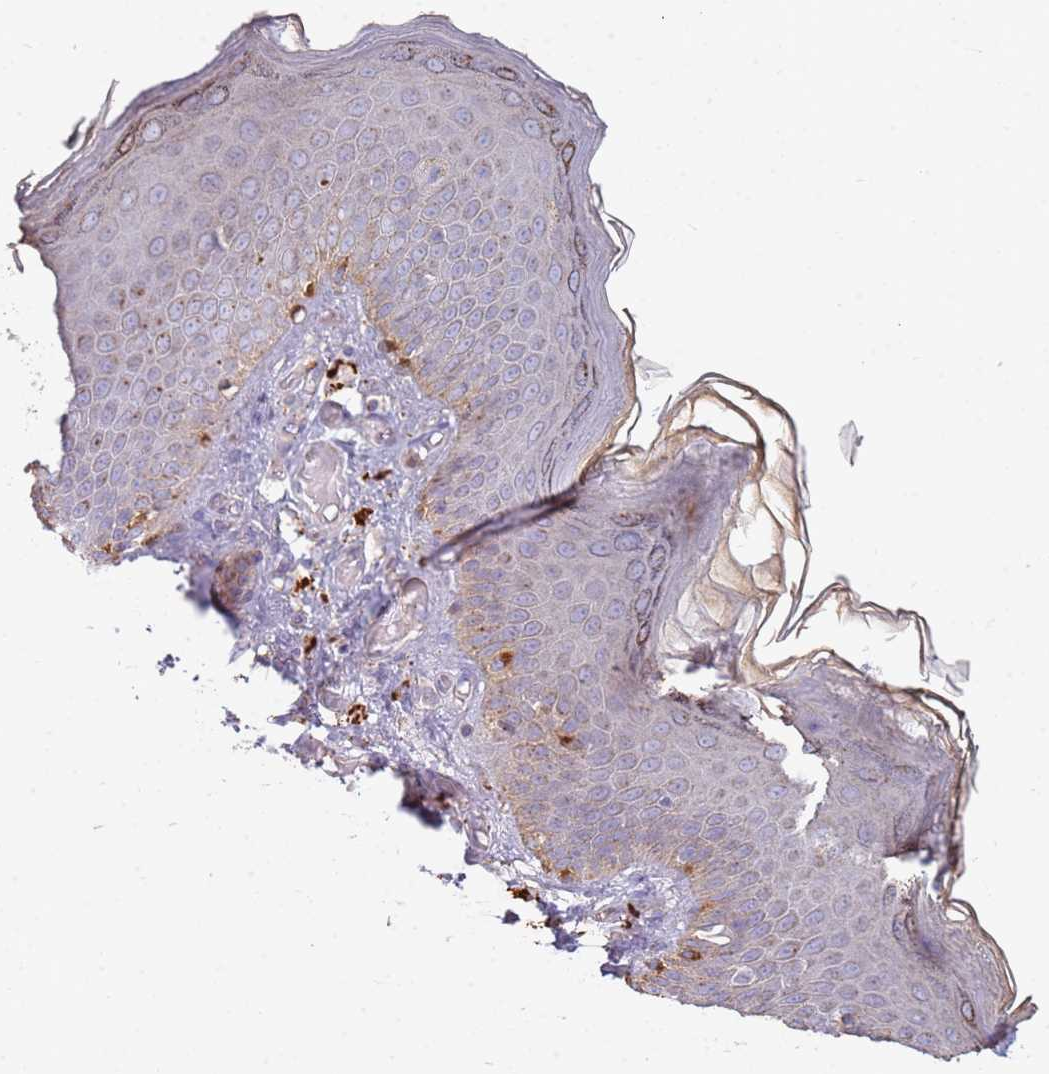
{"staining": {"intensity": "moderate", "quantity": "<25%", "location": "cytoplasmic/membranous"}, "tissue": "skin", "cell_type": "Epidermal cells", "image_type": "normal", "snomed": [{"axis": "morphology", "description": "Normal tissue, NOS"}, {"axis": "topography", "description": "Anal"}], "caption": "Immunohistochemical staining of benign skin displays low levels of moderate cytoplasmic/membranous staining in approximately <25% of epidermal cells. (brown staining indicates protein expression, while blue staining denotes nuclei).", "gene": "TMEM229B", "patient": {"sex": "female", "age": 40}}